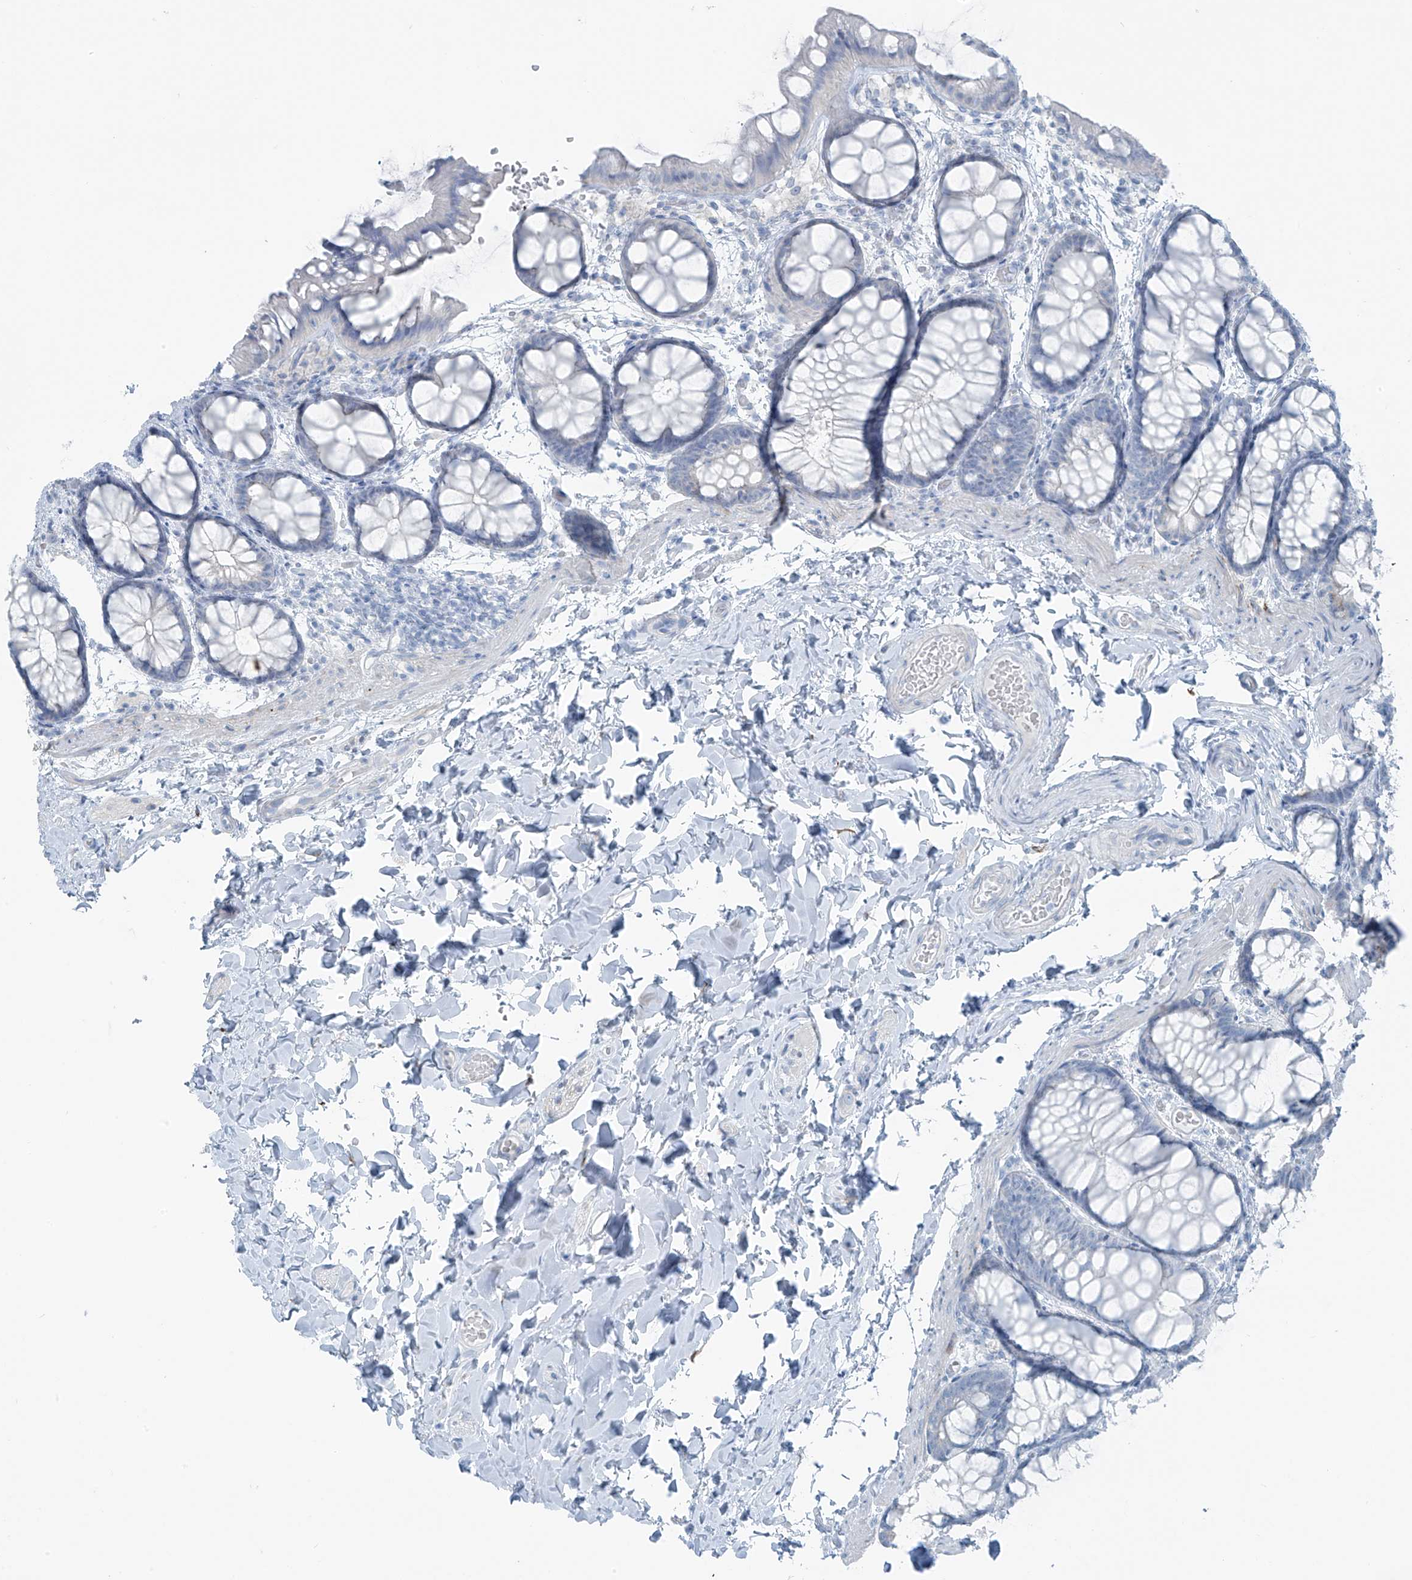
{"staining": {"intensity": "negative", "quantity": "none", "location": "none"}, "tissue": "colon", "cell_type": "Endothelial cells", "image_type": "normal", "snomed": [{"axis": "morphology", "description": "Normal tissue, NOS"}, {"axis": "topography", "description": "Colon"}], "caption": "Endothelial cells are negative for protein expression in normal human colon. (DAB immunohistochemistry with hematoxylin counter stain).", "gene": "SLC25A43", "patient": {"sex": "male", "age": 47}}